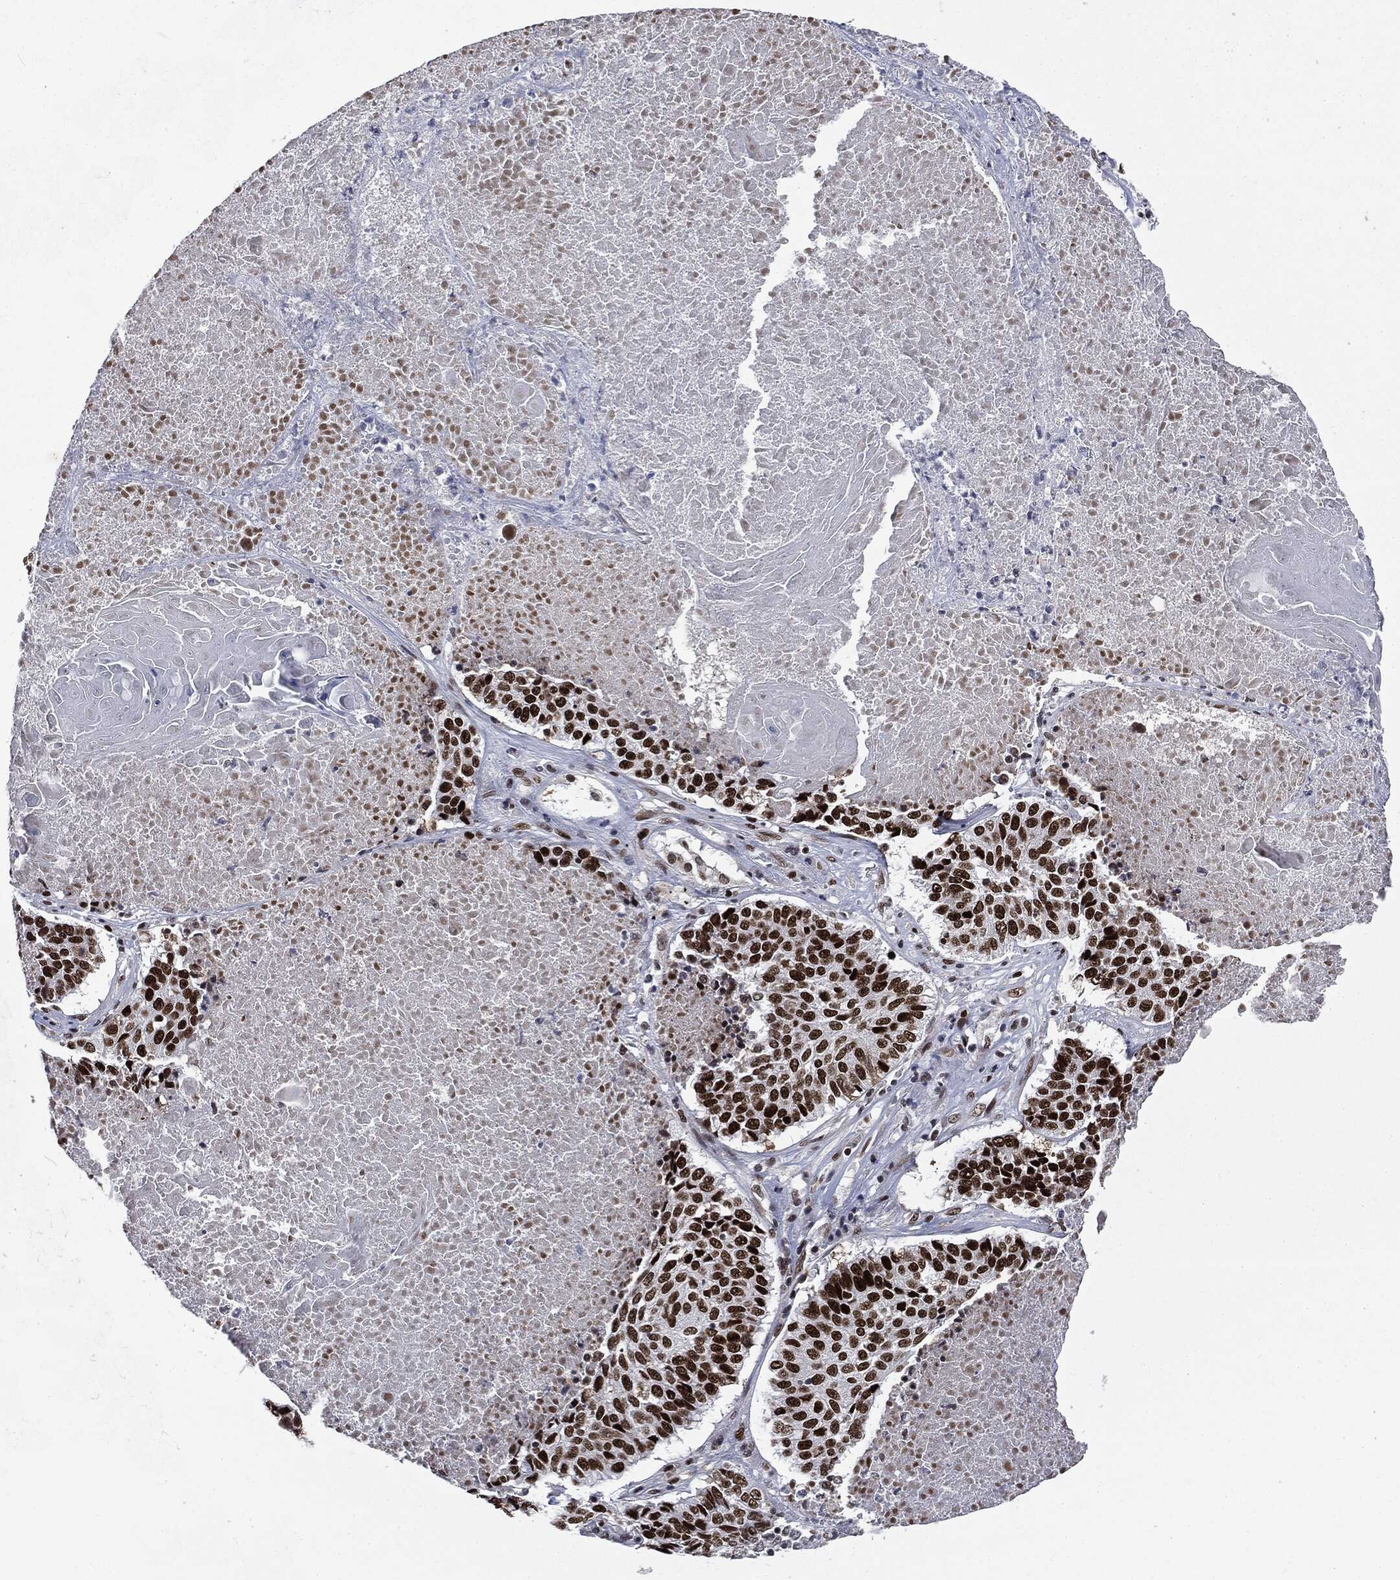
{"staining": {"intensity": "strong", "quantity": ">75%", "location": "nuclear"}, "tissue": "lung cancer", "cell_type": "Tumor cells", "image_type": "cancer", "snomed": [{"axis": "morphology", "description": "Squamous cell carcinoma, NOS"}, {"axis": "topography", "description": "Lung"}], "caption": "Lung cancer was stained to show a protein in brown. There is high levels of strong nuclear staining in approximately >75% of tumor cells.", "gene": "MSH2", "patient": {"sex": "male", "age": 64}}